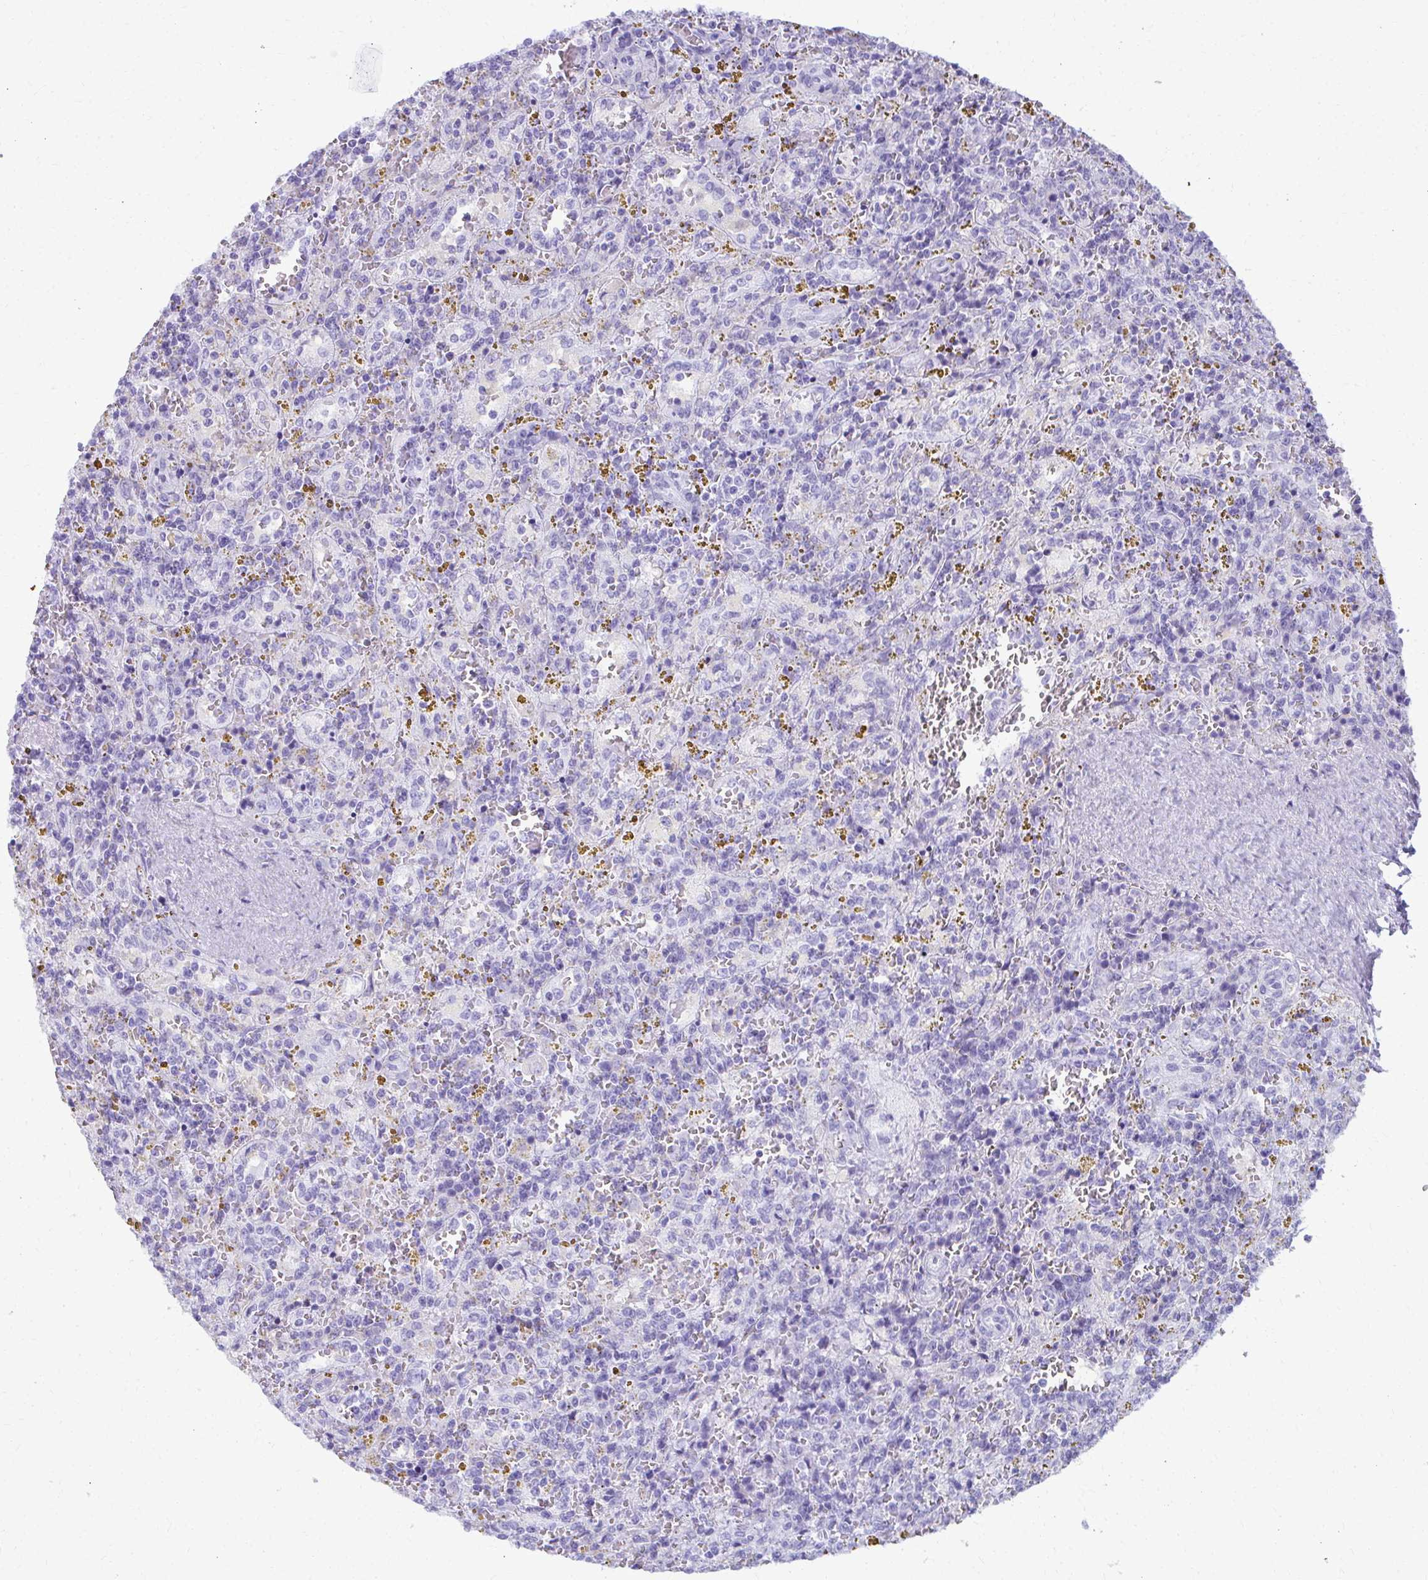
{"staining": {"intensity": "negative", "quantity": "none", "location": "none"}, "tissue": "lymphoma", "cell_type": "Tumor cells", "image_type": "cancer", "snomed": [{"axis": "morphology", "description": "Malignant lymphoma, non-Hodgkin's type, Low grade"}, {"axis": "topography", "description": "Spleen"}], "caption": "Immunohistochemical staining of lymphoma reveals no significant staining in tumor cells.", "gene": "MAF1", "patient": {"sex": "female", "age": 65}}